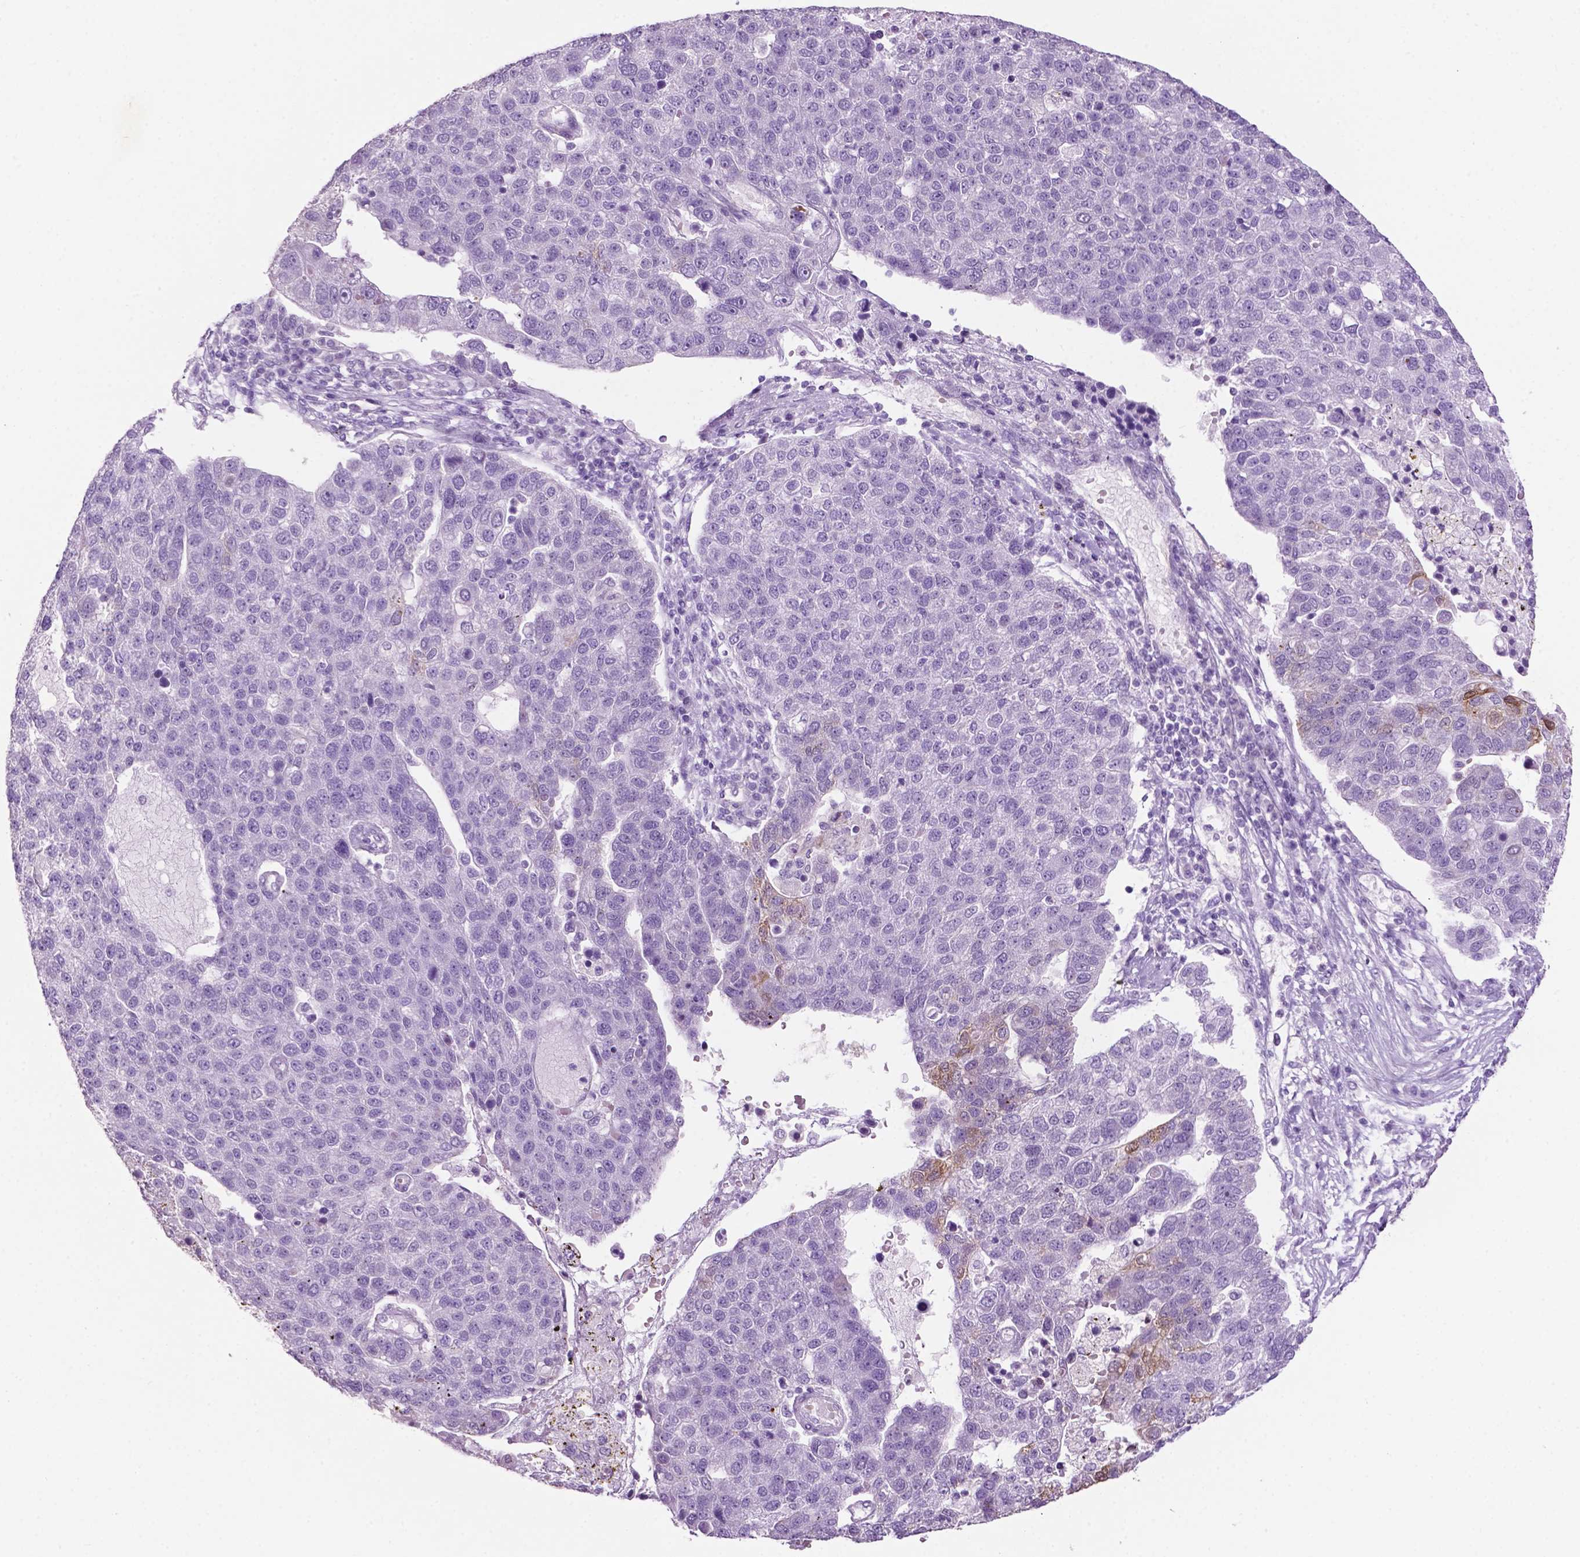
{"staining": {"intensity": "weak", "quantity": "<25%", "location": "cytoplasmic/membranous"}, "tissue": "pancreatic cancer", "cell_type": "Tumor cells", "image_type": "cancer", "snomed": [{"axis": "morphology", "description": "Adenocarcinoma, NOS"}, {"axis": "topography", "description": "Pancreas"}], "caption": "This is a micrograph of IHC staining of pancreatic cancer (adenocarcinoma), which shows no positivity in tumor cells.", "gene": "PHGR1", "patient": {"sex": "female", "age": 61}}